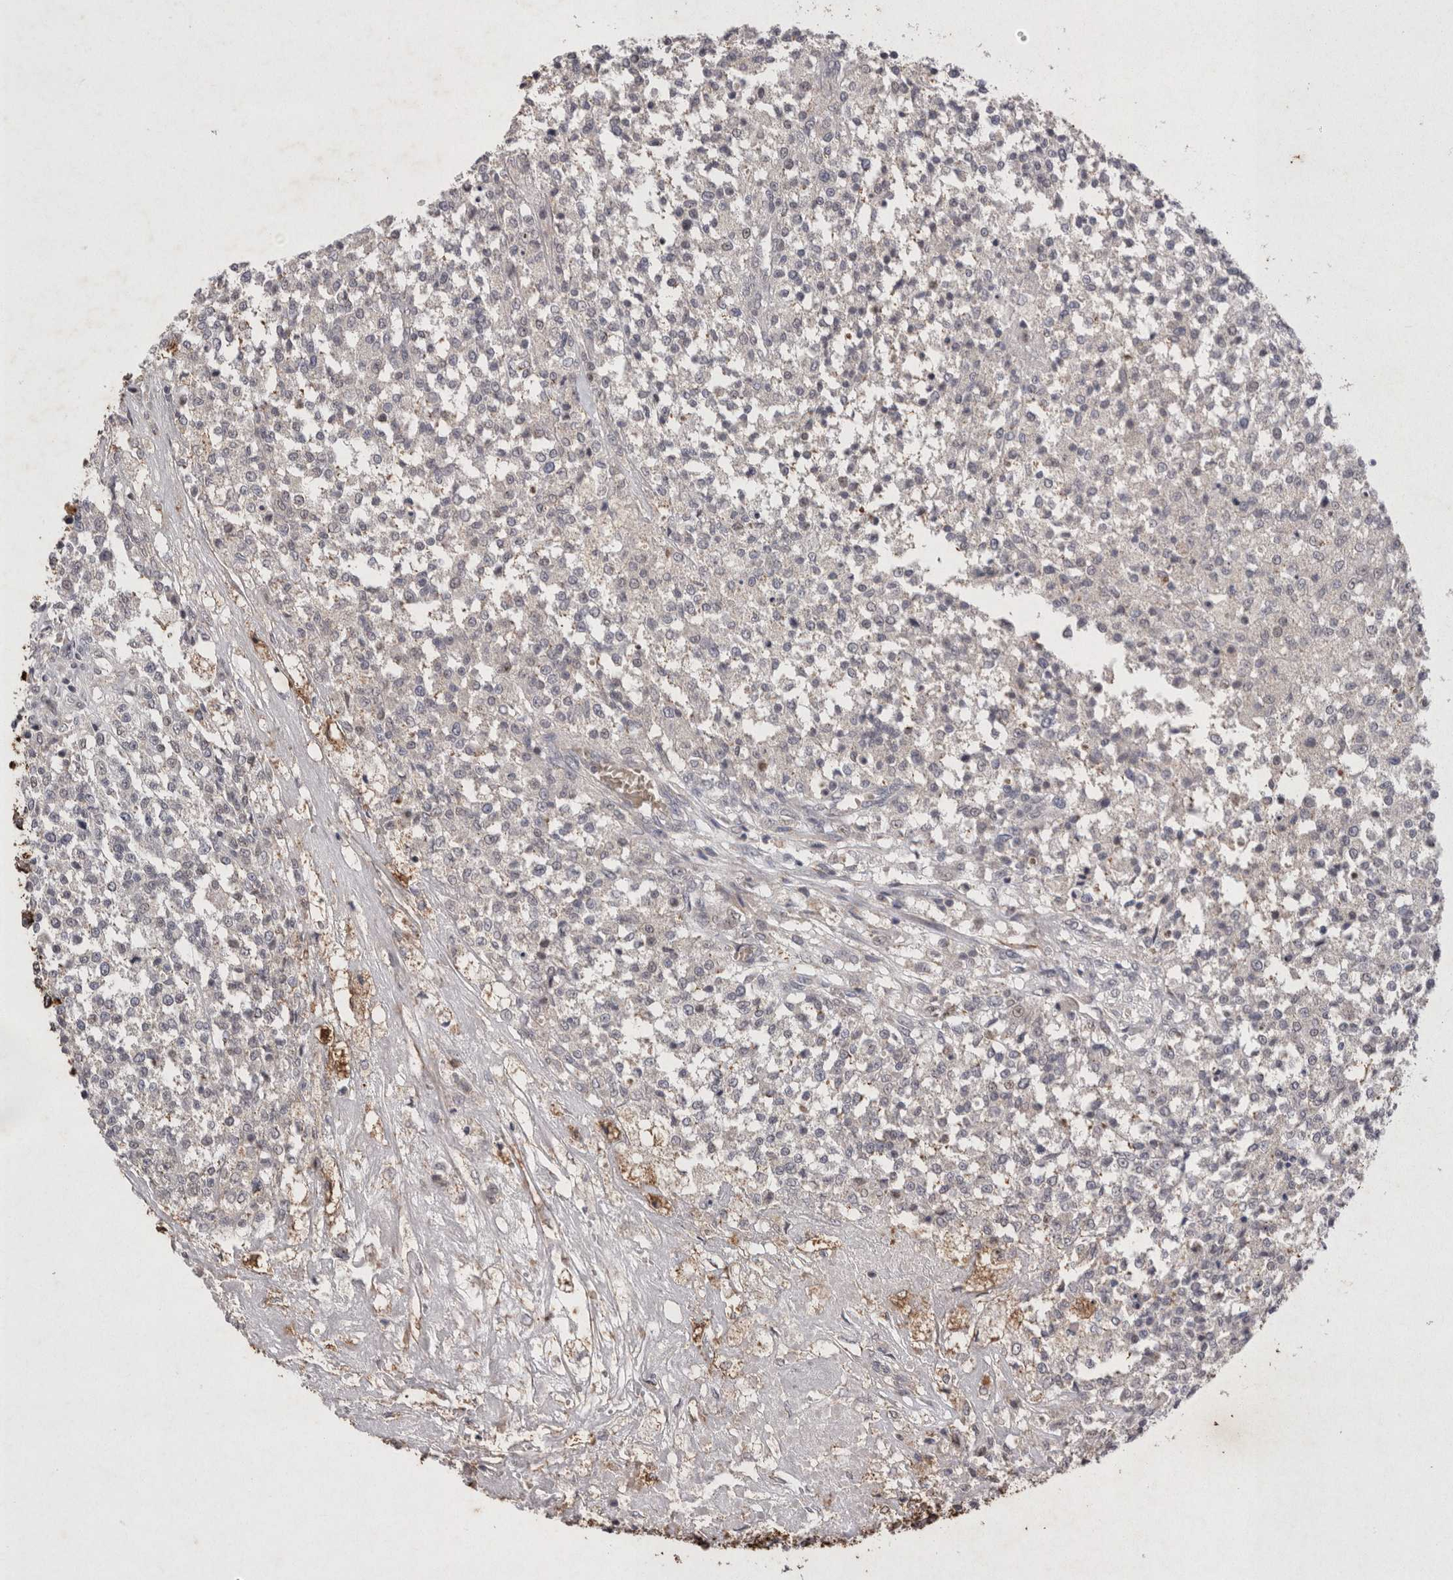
{"staining": {"intensity": "weak", "quantity": "<25%", "location": "nuclear"}, "tissue": "testis cancer", "cell_type": "Tumor cells", "image_type": "cancer", "snomed": [{"axis": "morphology", "description": "Seminoma, NOS"}, {"axis": "topography", "description": "Testis"}], "caption": "This micrograph is of seminoma (testis) stained with immunohistochemistry to label a protein in brown with the nuclei are counter-stained blue. There is no expression in tumor cells. (DAB IHC with hematoxylin counter stain).", "gene": "STK11", "patient": {"sex": "male", "age": 59}}